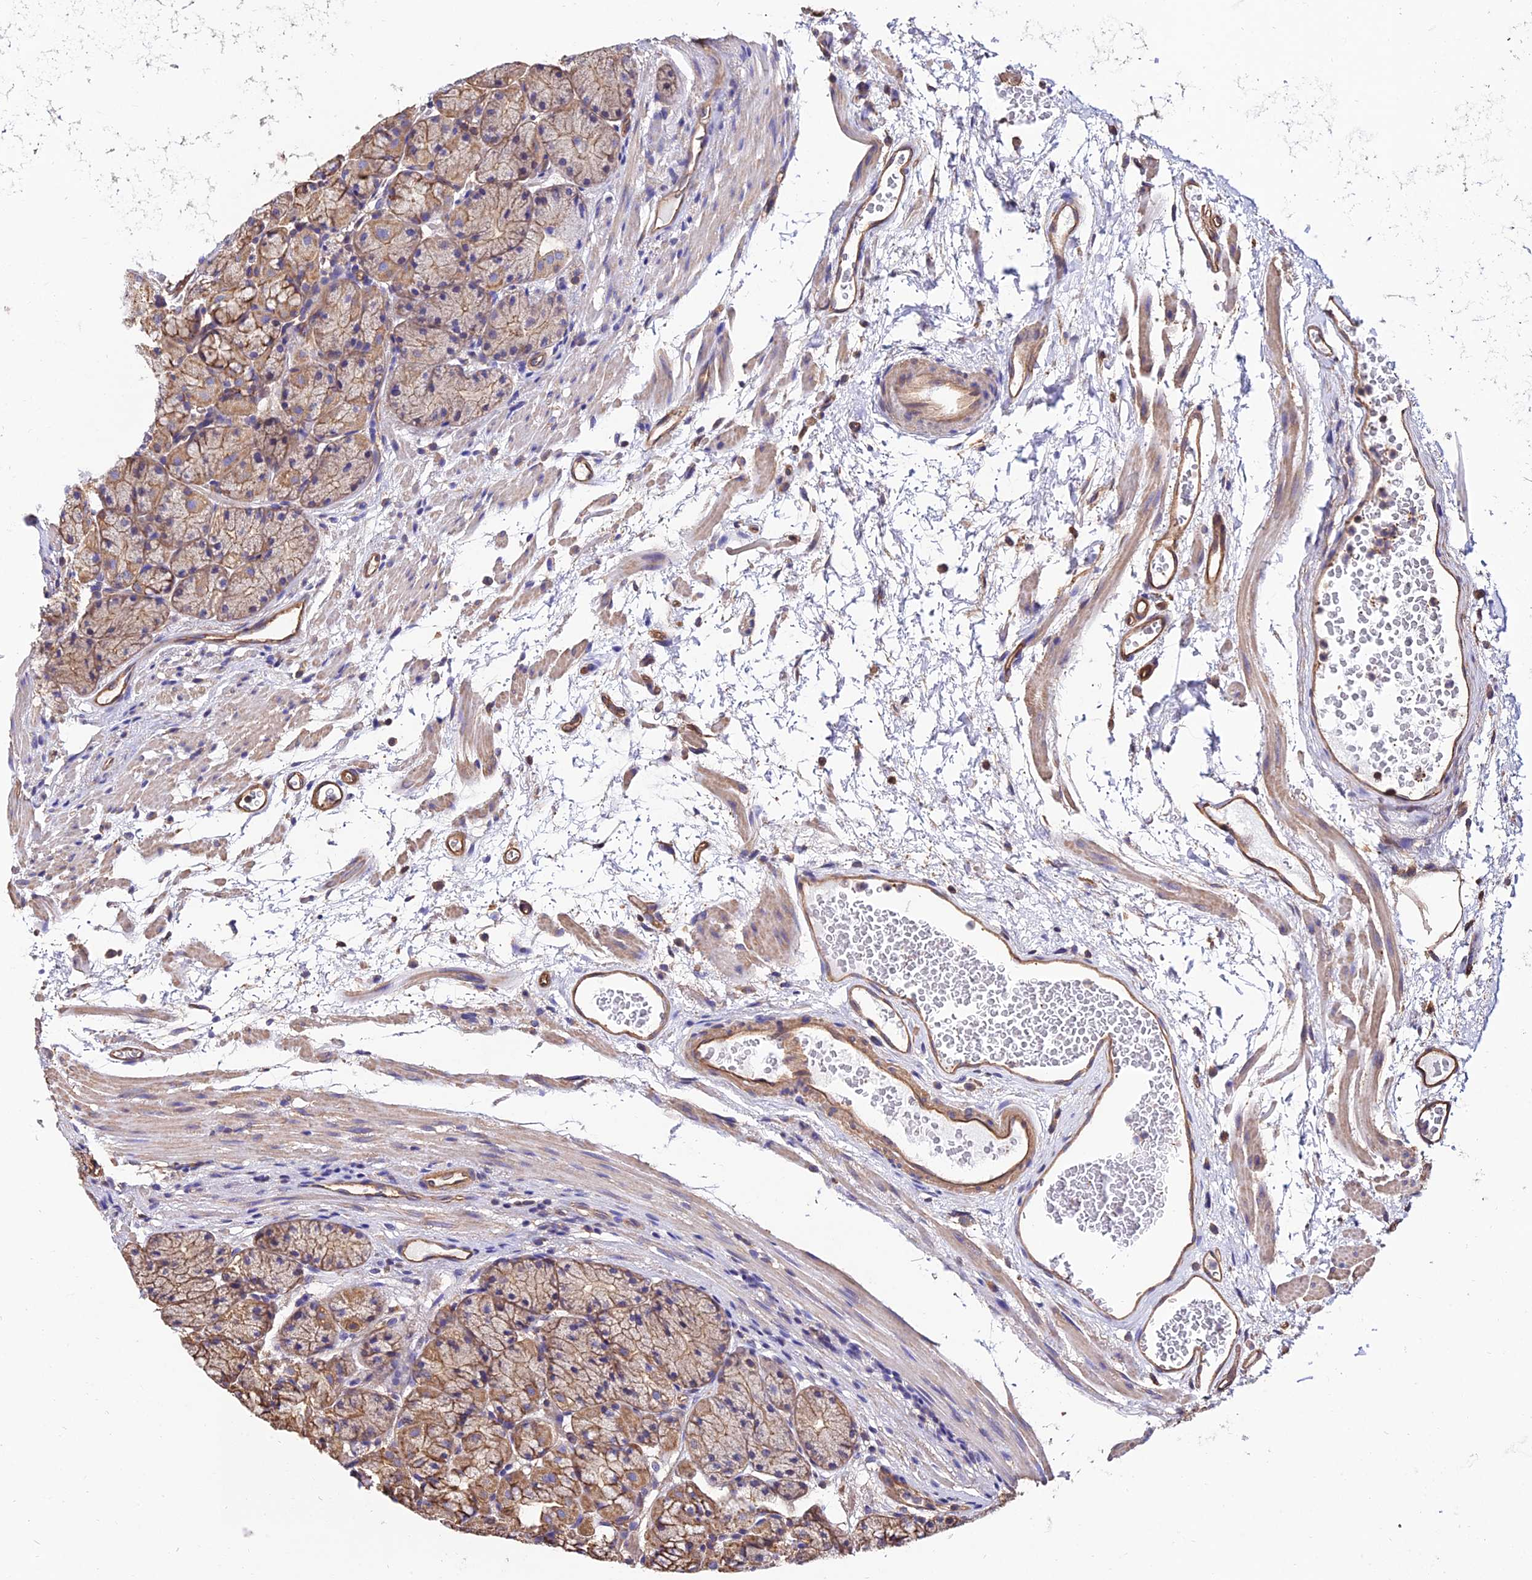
{"staining": {"intensity": "moderate", "quantity": ">75%", "location": "cytoplasmic/membranous"}, "tissue": "stomach", "cell_type": "Glandular cells", "image_type": "normal", "snomed": [{"axis": "morphology", "description": "Normal tissue, NOS"}, {"axis": "topography", "description": "Stomach"}], "caption": "Immunohistochemical staining of unremarkable stomach shows moderate cytoplasmic/membranous protein staining in about >75% of glandular cells.", "gene": "CALM1", "patient": {"sex": "male", "age": 63}}